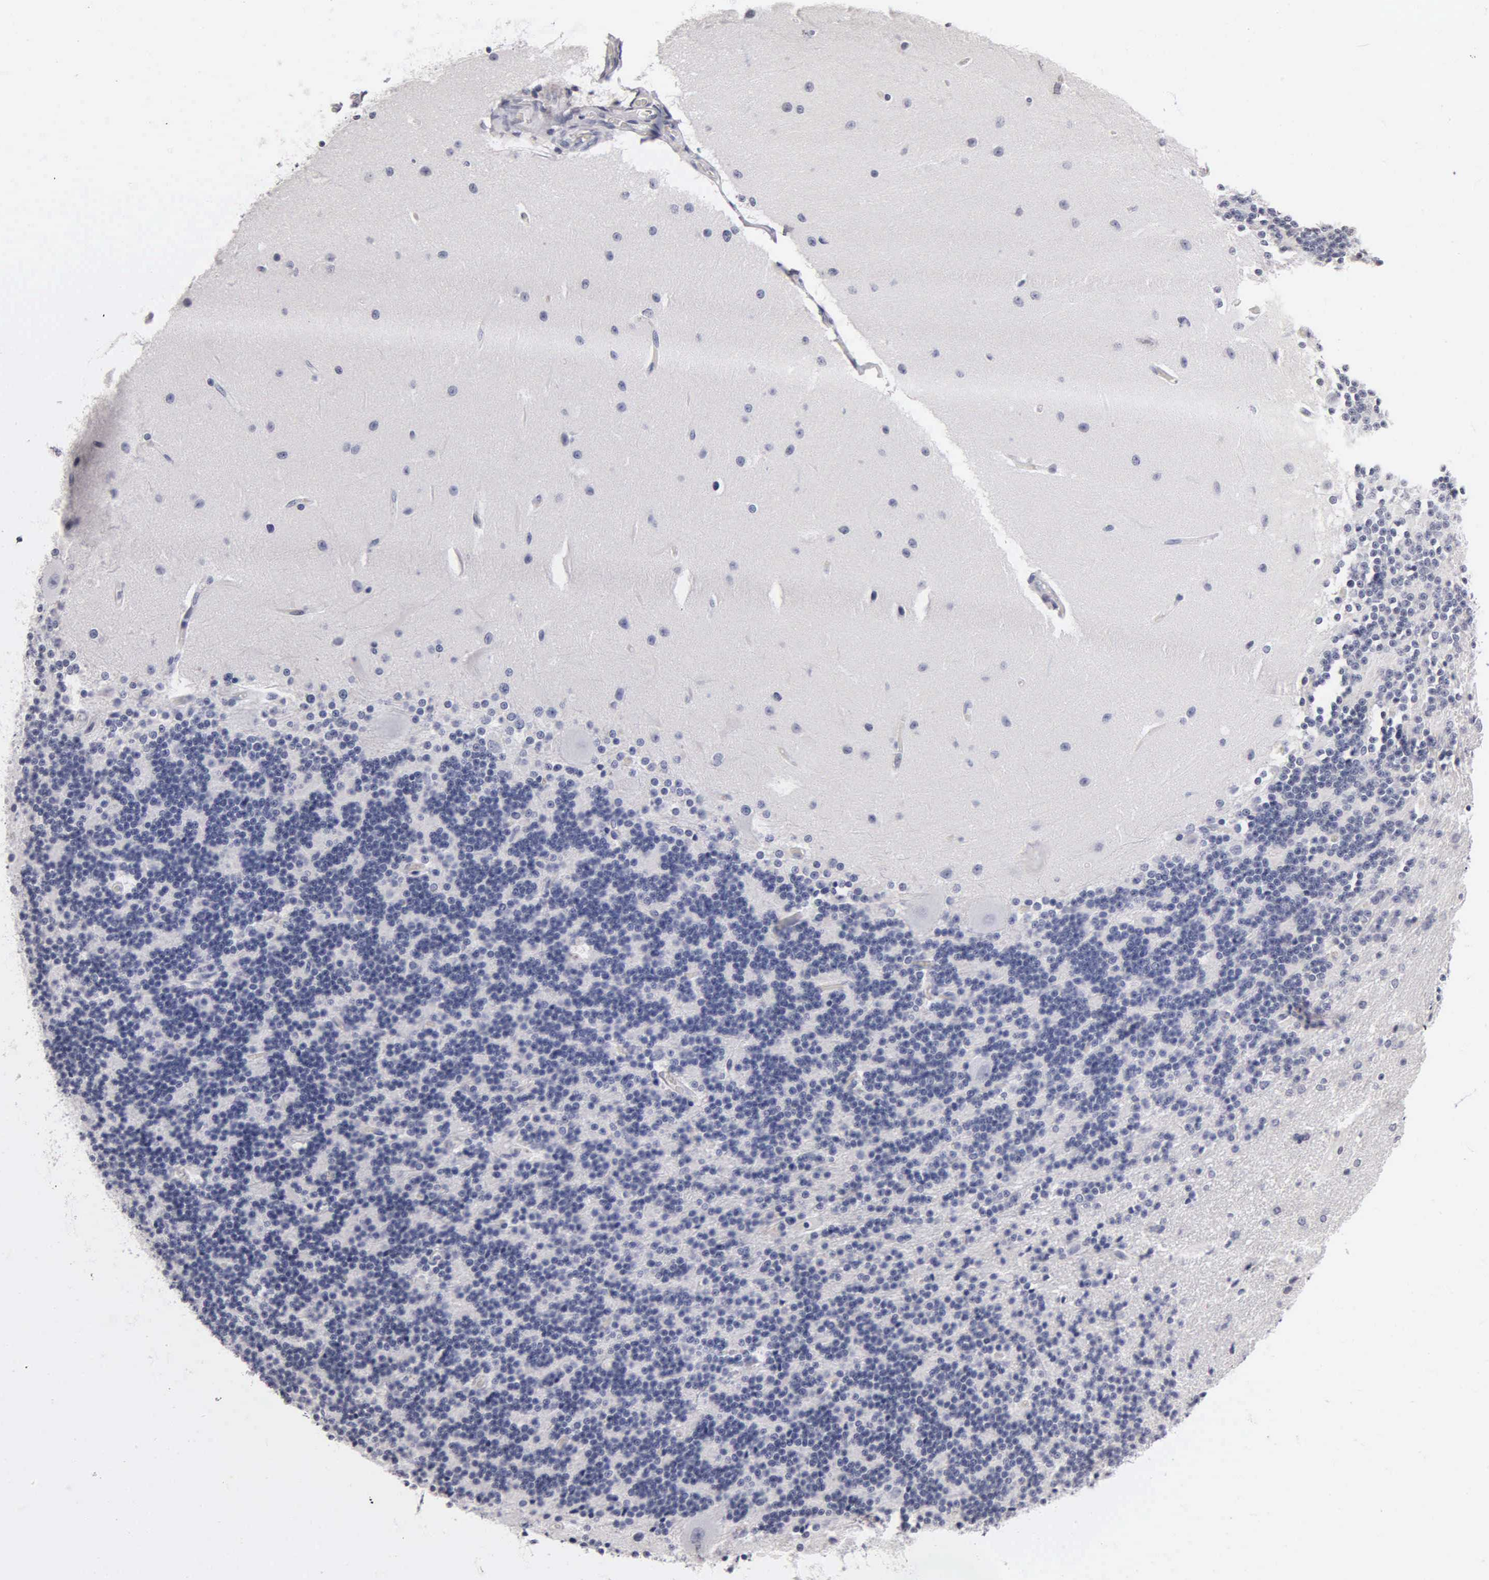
{"staining": {"intensity": "negative", "quantity": "none", "location": "none"}, "tissue": "cerebellum", "cell_type": "Cells in granular layer", "image_type": "normal", "snomed": [{"axis": "morphology", "description": "Normal tissue, NOS"}, {"axis": "topography", "description": "Cerebellum"}], "caption": "A micrograph of human cerebellum is negative for staining in cells in granular layer. The staining is performed using DAB brown chromogen with nuclei counter-stained in using hematoxylin.", "gene": "SST", "patient": {"sex": "female", "age": 54}}